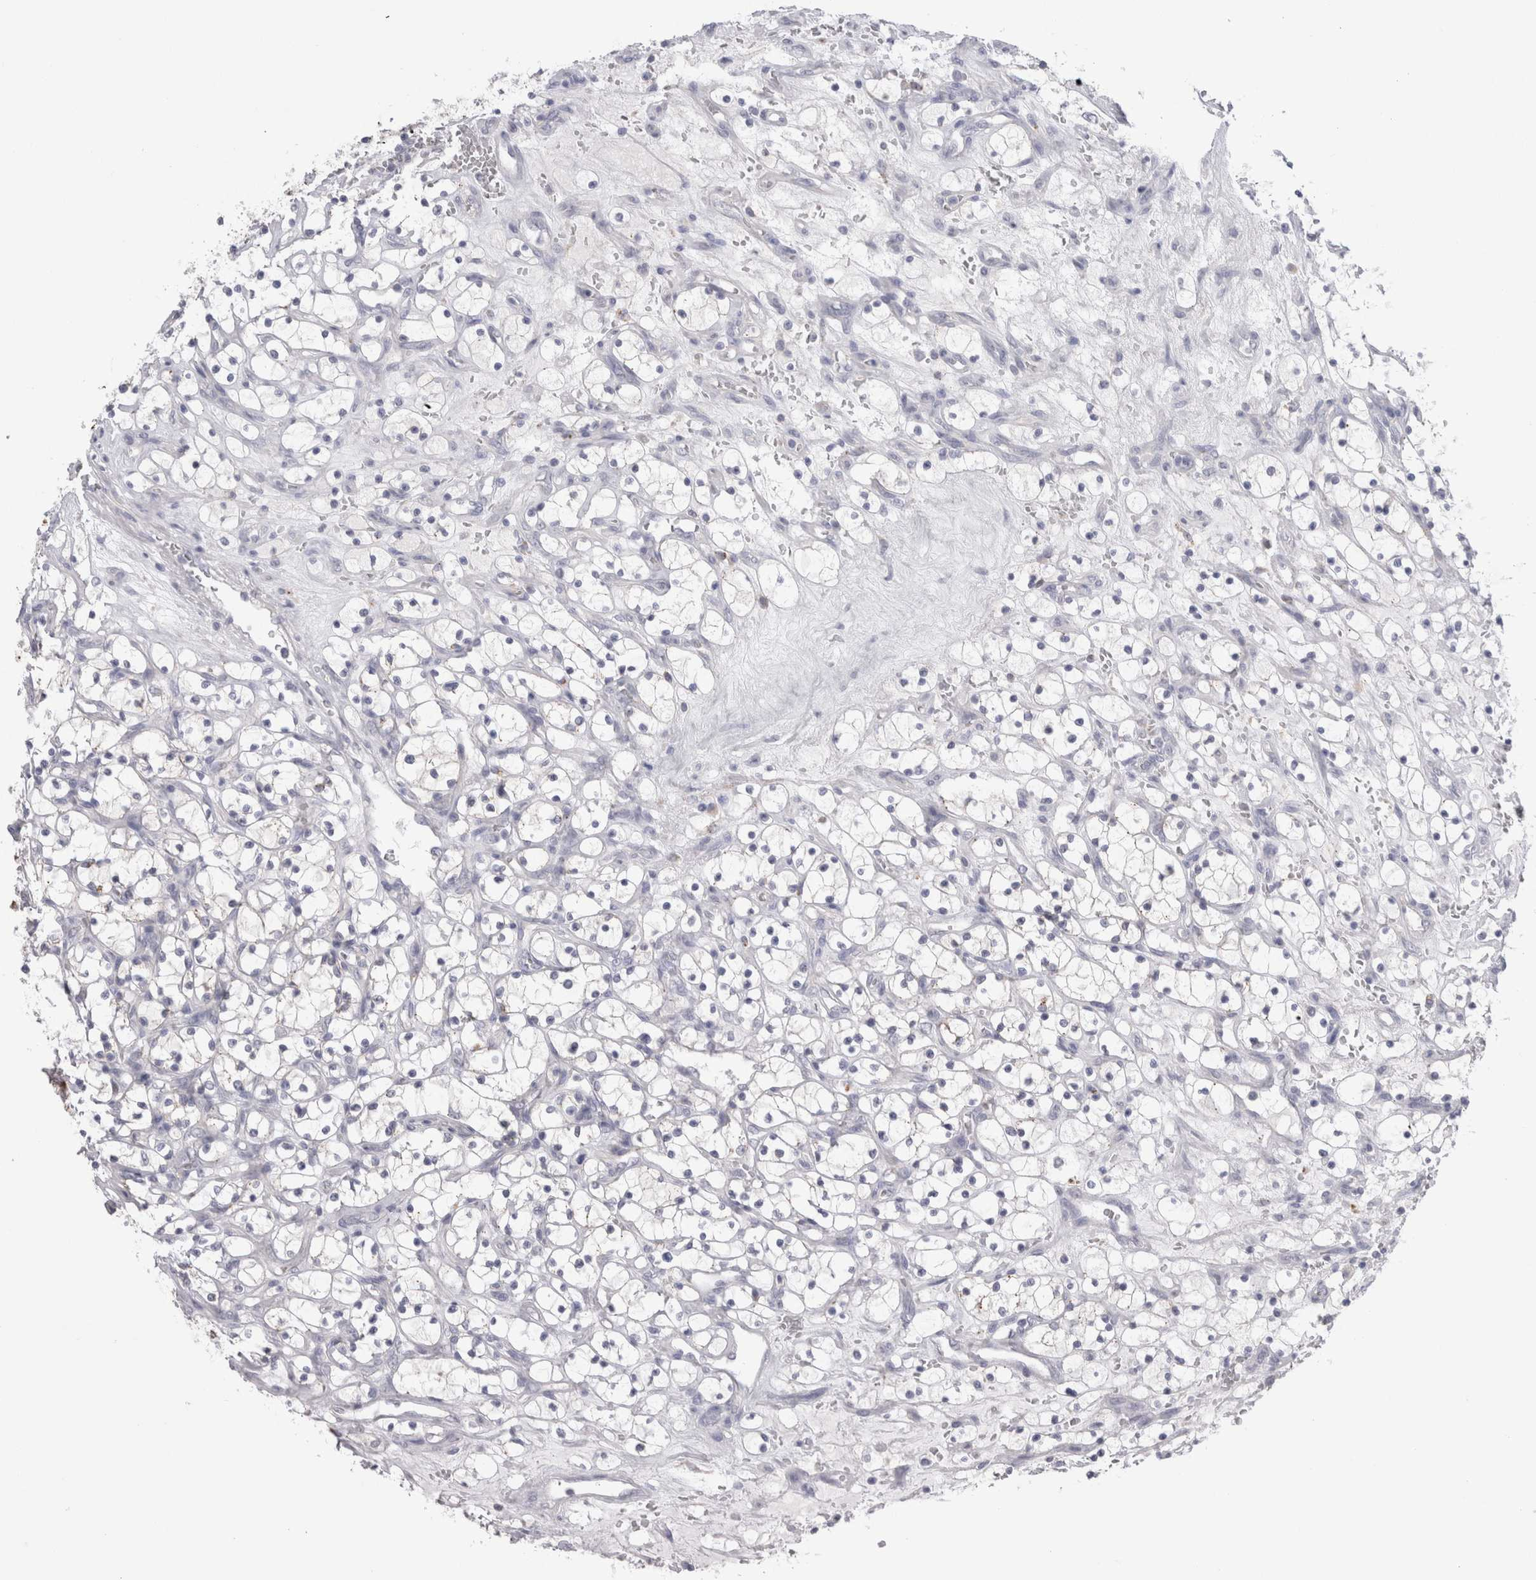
{"staining": {"intensity": "negative", "quantity": "none", "location": "none"}, "tissue": "renal cancer", "cell_type": "Tumor cells", "image_type": "cancer", "snomed": [{"axis": "morphology", "description": "Adenocarcinoma, NOS"}, {"axis": "topography", "description": "Kidney"}], "caption": "Protein analysis of renal cancer (adenocarcinoma) demonstrates no significant staining in tumor cells. (Stains: DAB (3,3'-diaminobenzidine) immunohistochemistry (IHC) with hematoxylin counter stain, Microscopy: brightfield microscopy at high magnification).", "gene": "EPDR1", "patient": {"sex": "female", "age": 69}}